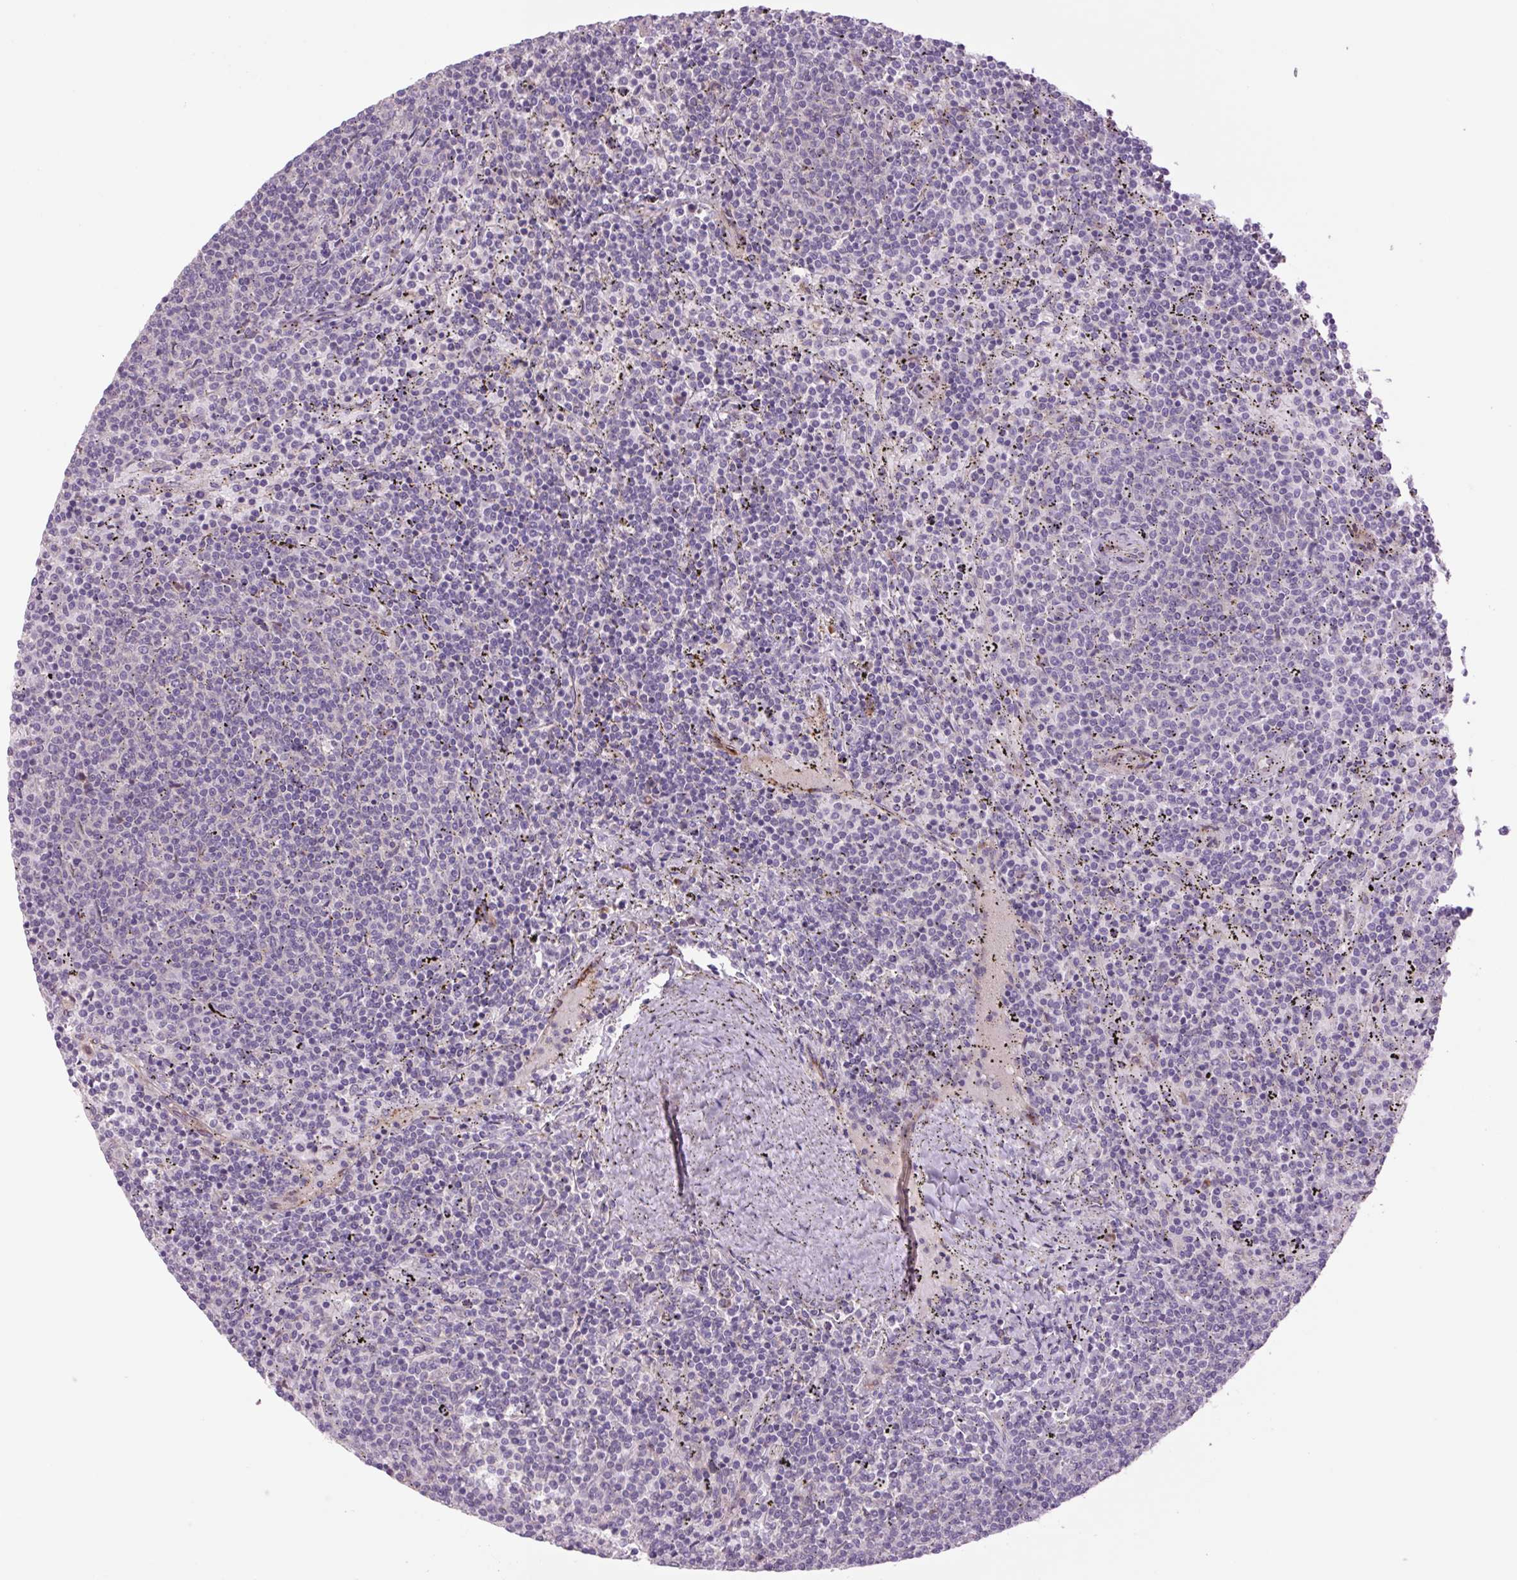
{"staining": {"intensity": "negative", "quantity": "none", "location": "none"}, "tissue": "lymphoma", "cell_type": "Tumor cells", "image_type": "cancer", "snomed": [{"axis": "morphology", "description": "Malignant lymphoma, non-Hodgkin's type, Low grade"}, {"axis": "topography", "description": "Spleen"}], "caption": "Immunohistochemistry (IHC) histopathology image of neoplastic tissue: malignant lymphoma, non-Hodgkin's type (low-grade) stained with DAB (3,3'-diaminobenzidine) demonstrates no significant protein expression in tumor cells.", "gene": "PLA2G4A", "patient": {"sex": "female", "age": 50}}